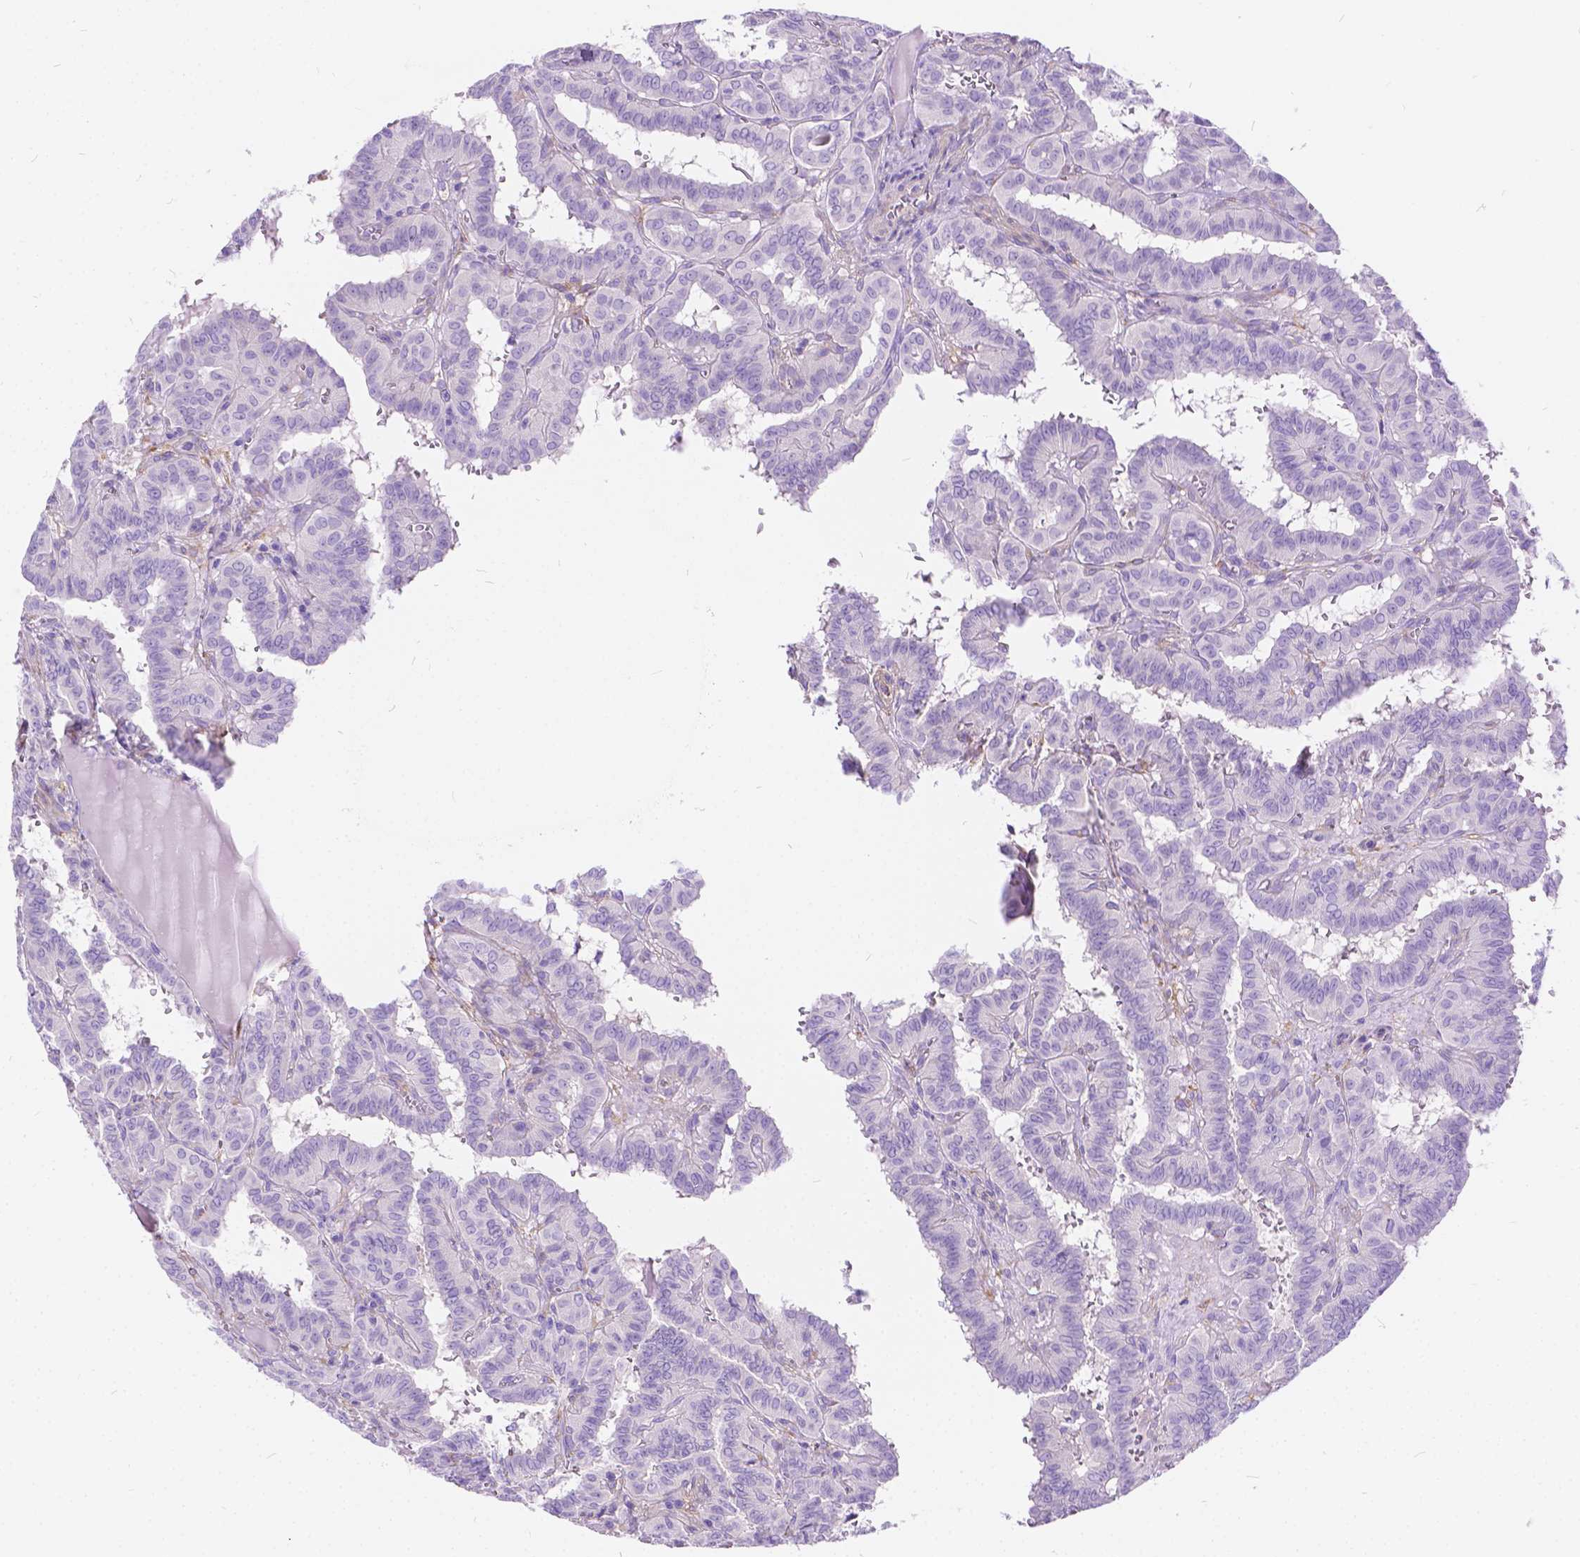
{"staining": {"intensity": "negative", "quantity": "none", "location": "none"}, "tissue": "thyroid cancer", "cell_type": "Tumor cells", "image_type": "cancer", "snomed": [{"axis": "morphology", "description": "Papillary adenocarcinoma, NOS"}, {"axis": "topography", "description": "Thyroid gland"}], "caption": "Immunohistochemistry micrograph of neoplastic tissue: human thyroid cancer (papillary adenocarcinoma) stained with DAB demonstrates no significant protein staining in tumor cells. (DAB immunohistochemistry (IHC) with hematoxylin counter stain).", "gene": "CHRM1", "patient": {"sex": "female", "age": 21}}